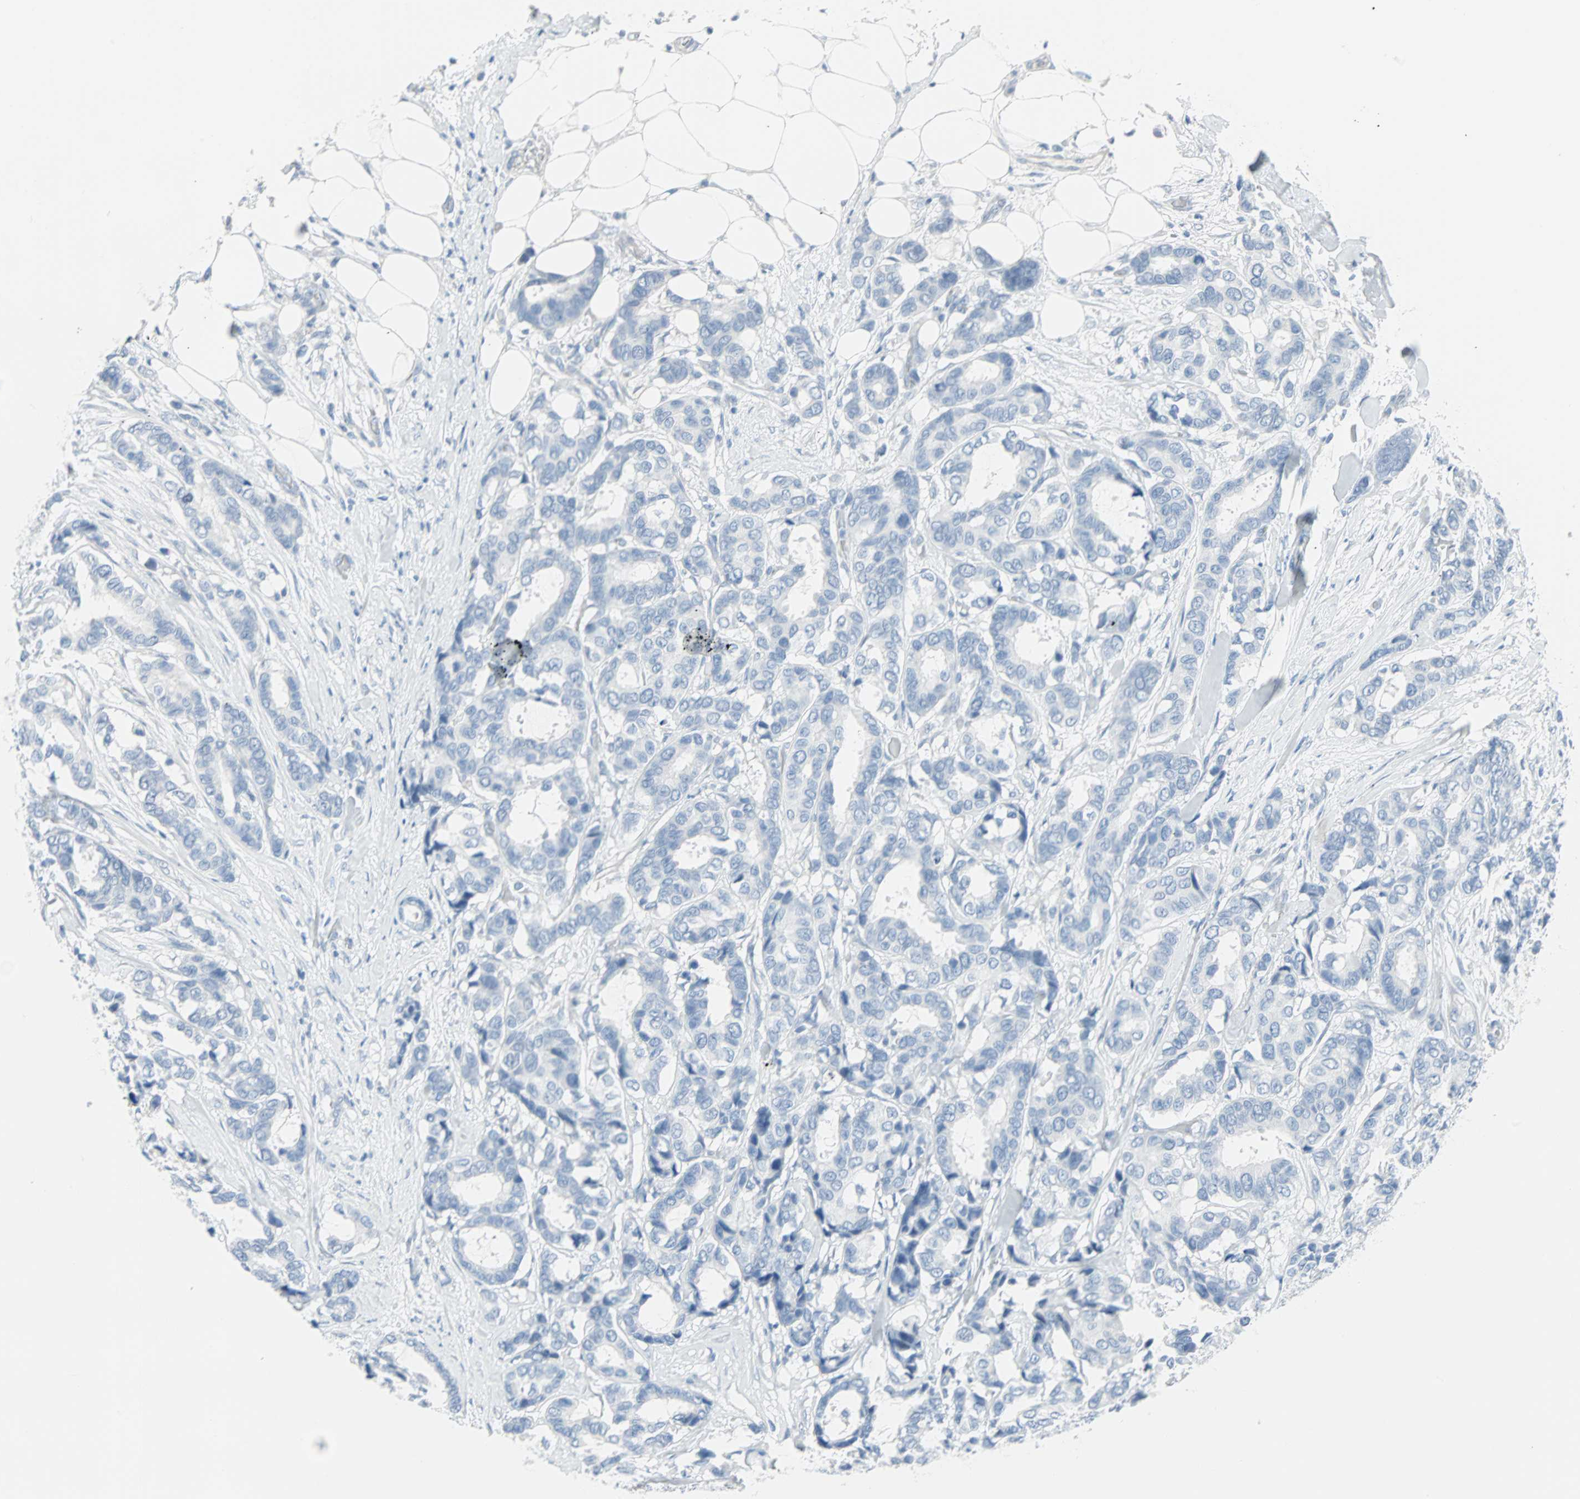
{"staining": {"intensity": "negative", "quantity": "none", "location": "none"}, "tissue": "breast cancer", "cell_type": "Tumor cells", "image_type": "cancer", "snomed": [{"axis": "morphology", "description": "Duct carcinoma"}, {"axis": "topography", "description": "Breast"}], "caption": "Immunohistochemistry of human infiltrating ductal carcinoma (breast) demonstrates no staining in tumor cells.", "gene": "STX1A", "patient": {"sex": "female", "age": 87}}